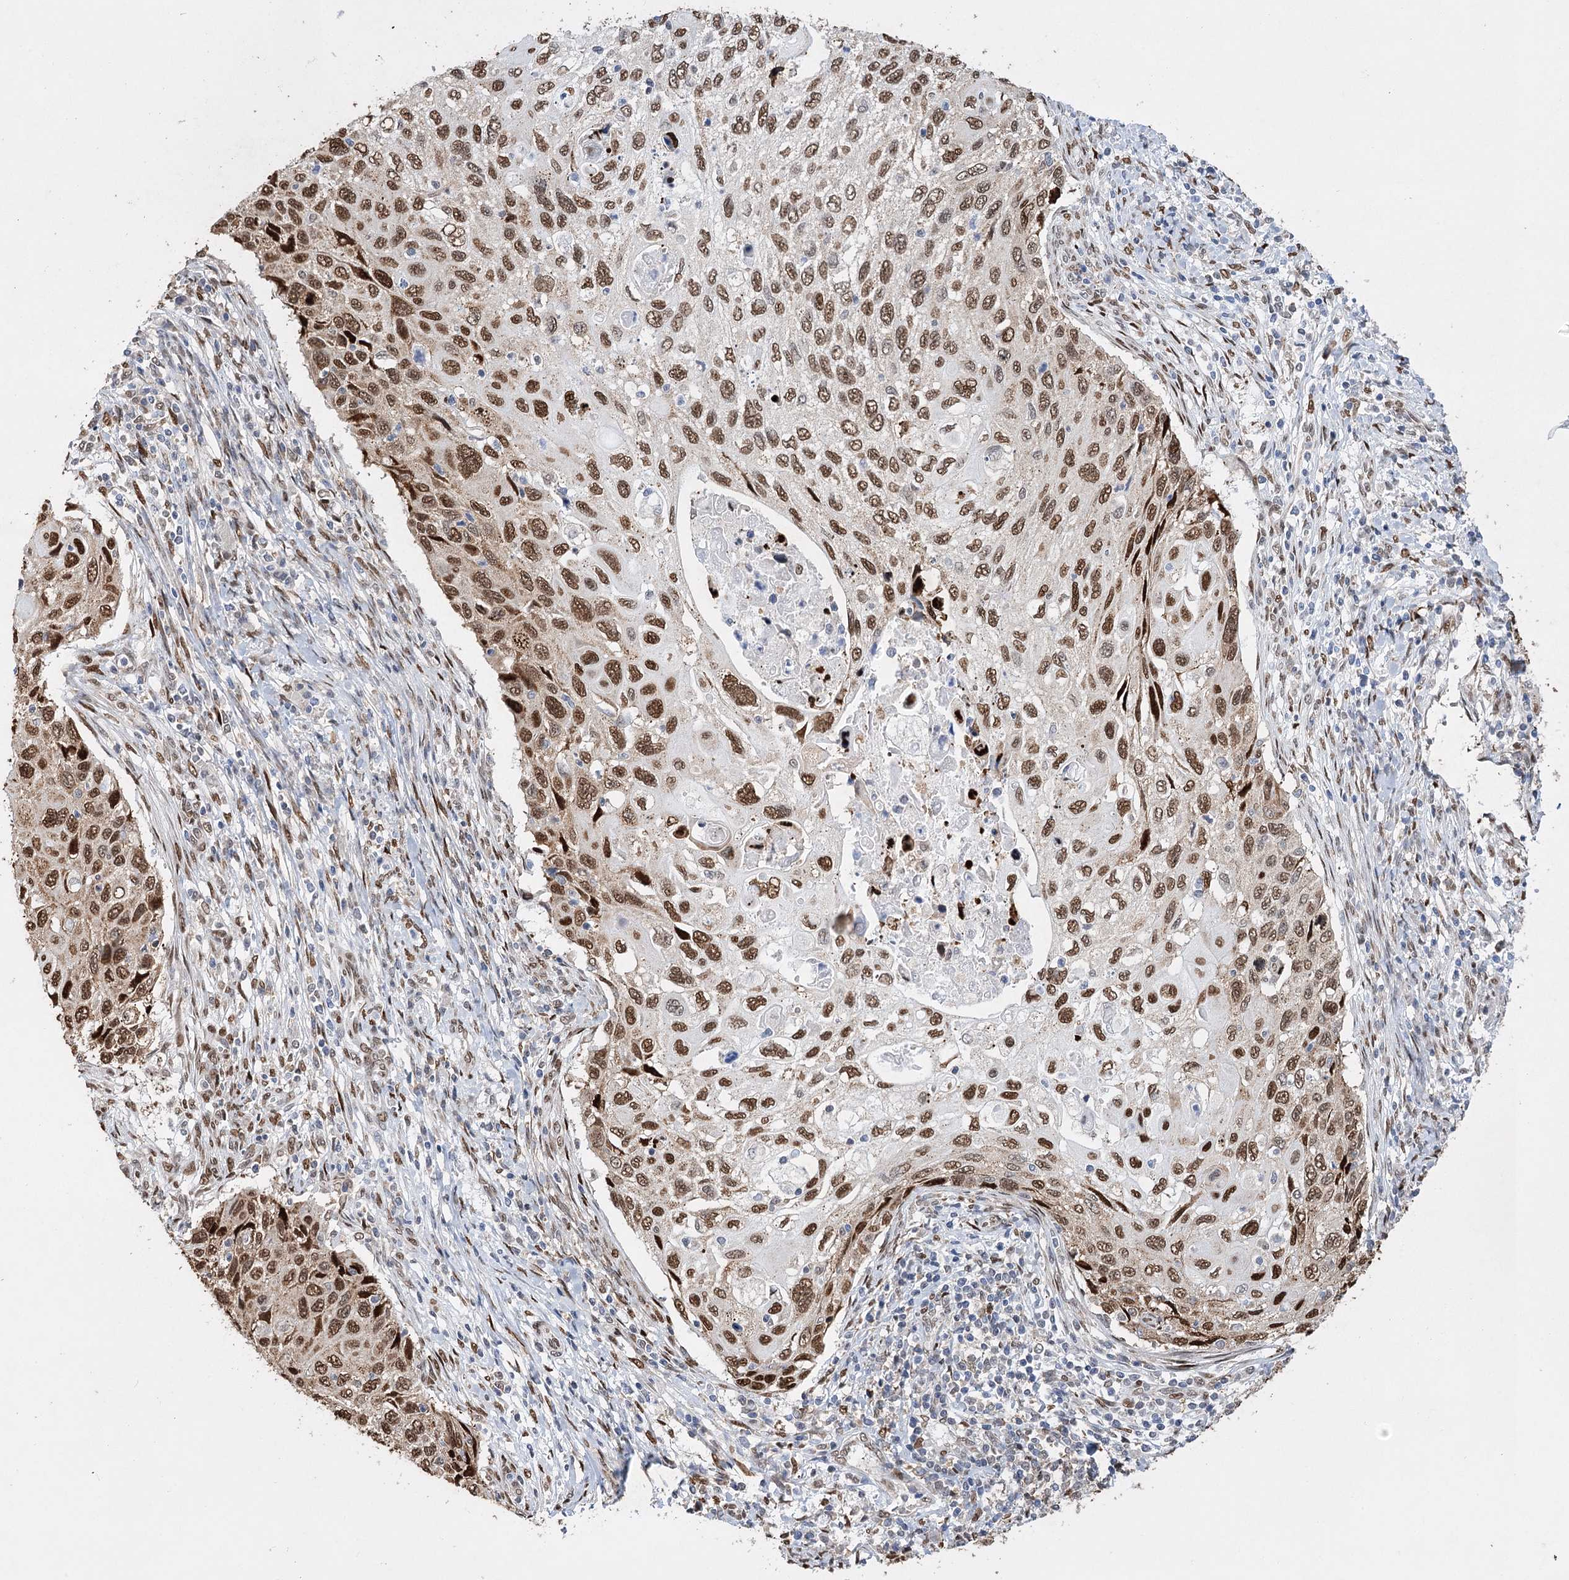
{"staining": {"intensity": "strong", "quantity": ">75%", "location": "nuclear"}, "tissue": "cervical cancer", "cell_type": "Tumor cells", "image_type": "cancer", "snomed": [{"axis": "morphology", "description": "Squamous cell carcinoma, NOS"}, {"axis": "topography", "description": "Cervix"}], "caption": "Immunohistochemistry (IHC) image of neoplastic tissue: cervical squamous cell carcinoma stained using immunohistochemistry reveals high levels of strong protein expression localized specifically in the nuclear of tumor cells, appearing as a nuclear brown color.", "gene": "NFU1", "patient": {"sex": "female", "age": 70}}